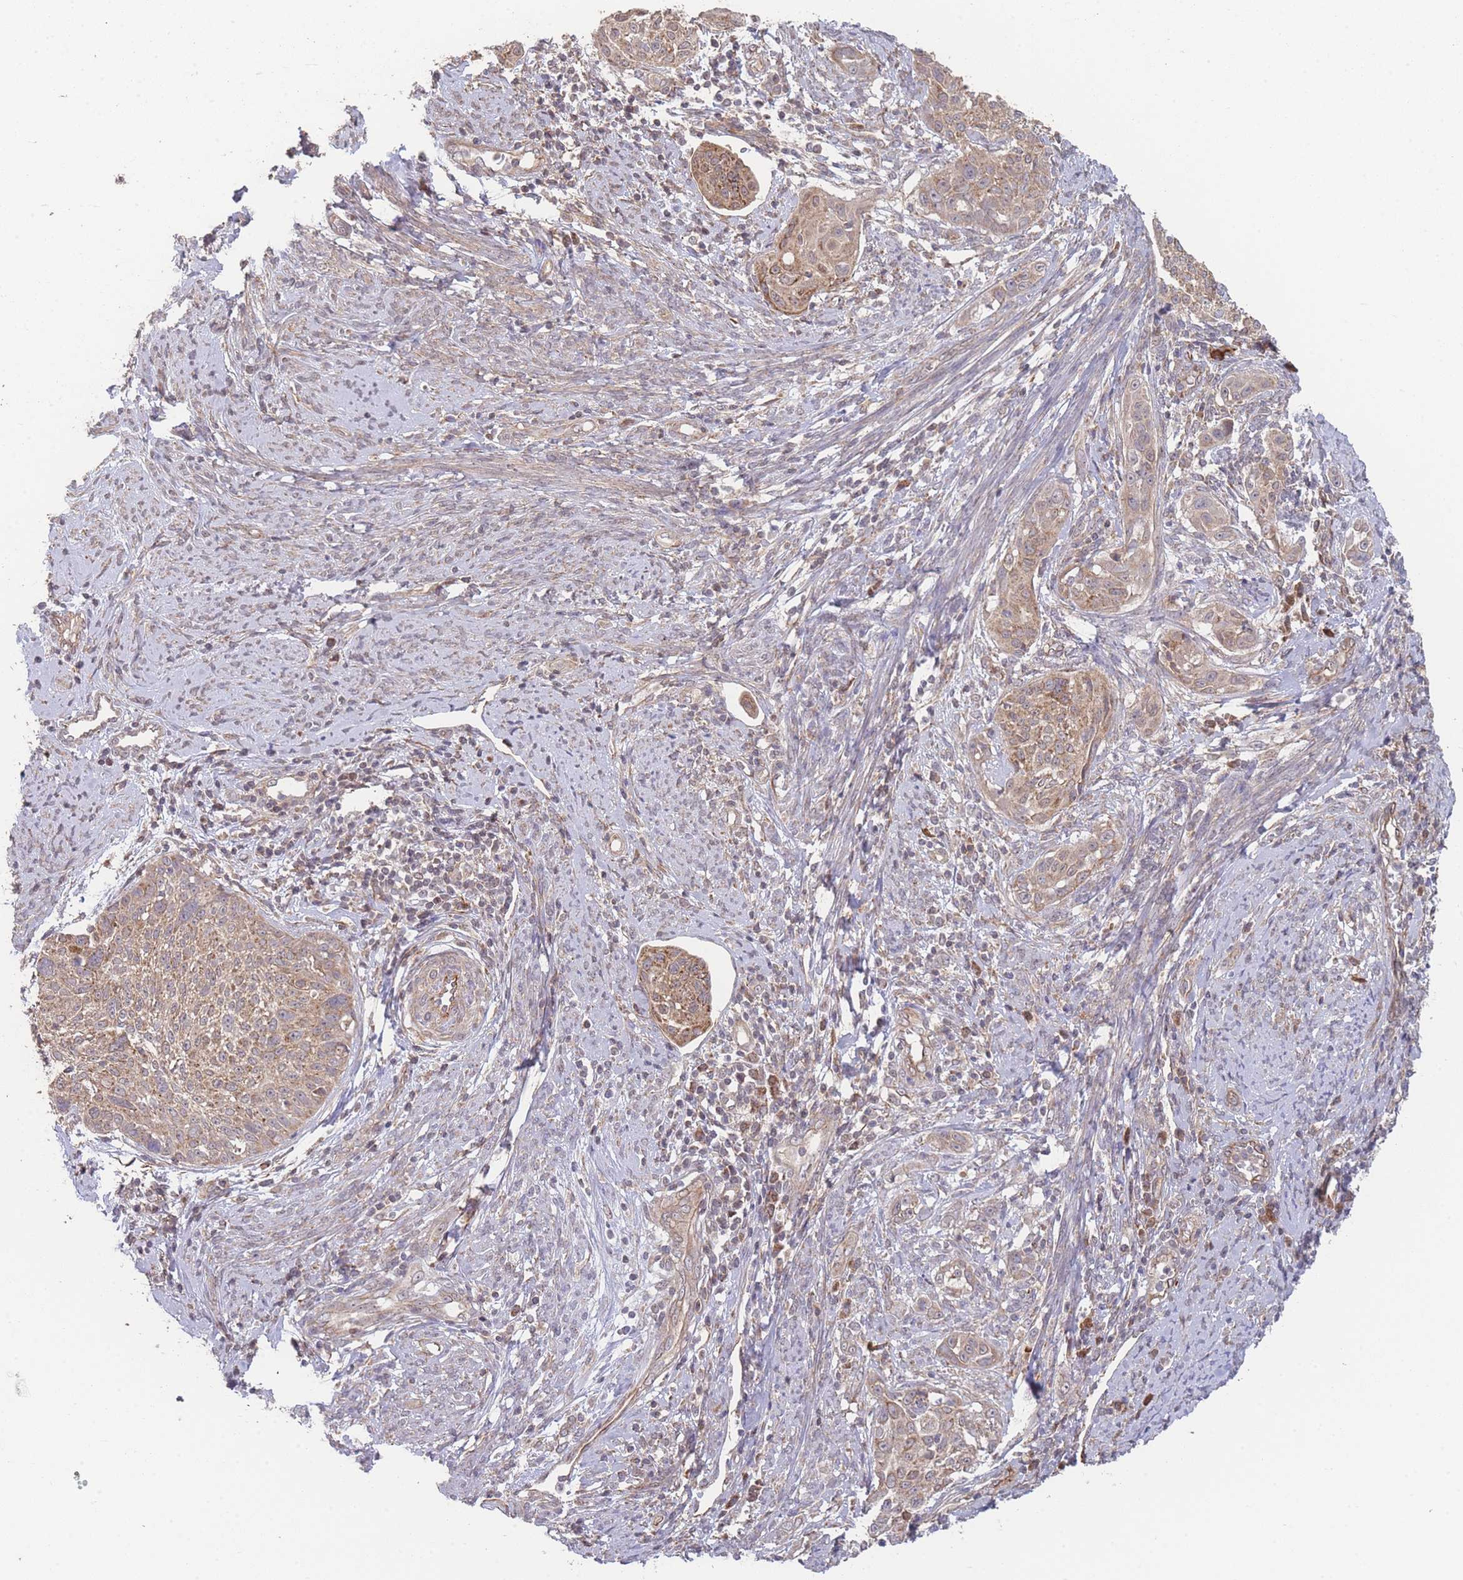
{"staining": {"intensity": "moderate", "quantity": "25%-75%", "location": "cytoplasmic/membranous"}, "tissue": "cervical cancer", "cell_type": "Tumor cells", "image_type": "cancer", "snomed": [{"axis": "morphology", "description": "Squamous cell carcinoma, NOS"}, {"axis": "topography", "description": "Cervix"}], "caption": "Moderate cytoplasmic/membranous staining for a protein is appreciated in about 25%-75% of tumor cells of cervical squamous cell carcinoma using immunohistochemistry (IHC).", "gene": "PXMP4", "patient": {"sex": "female", "age": 70}}